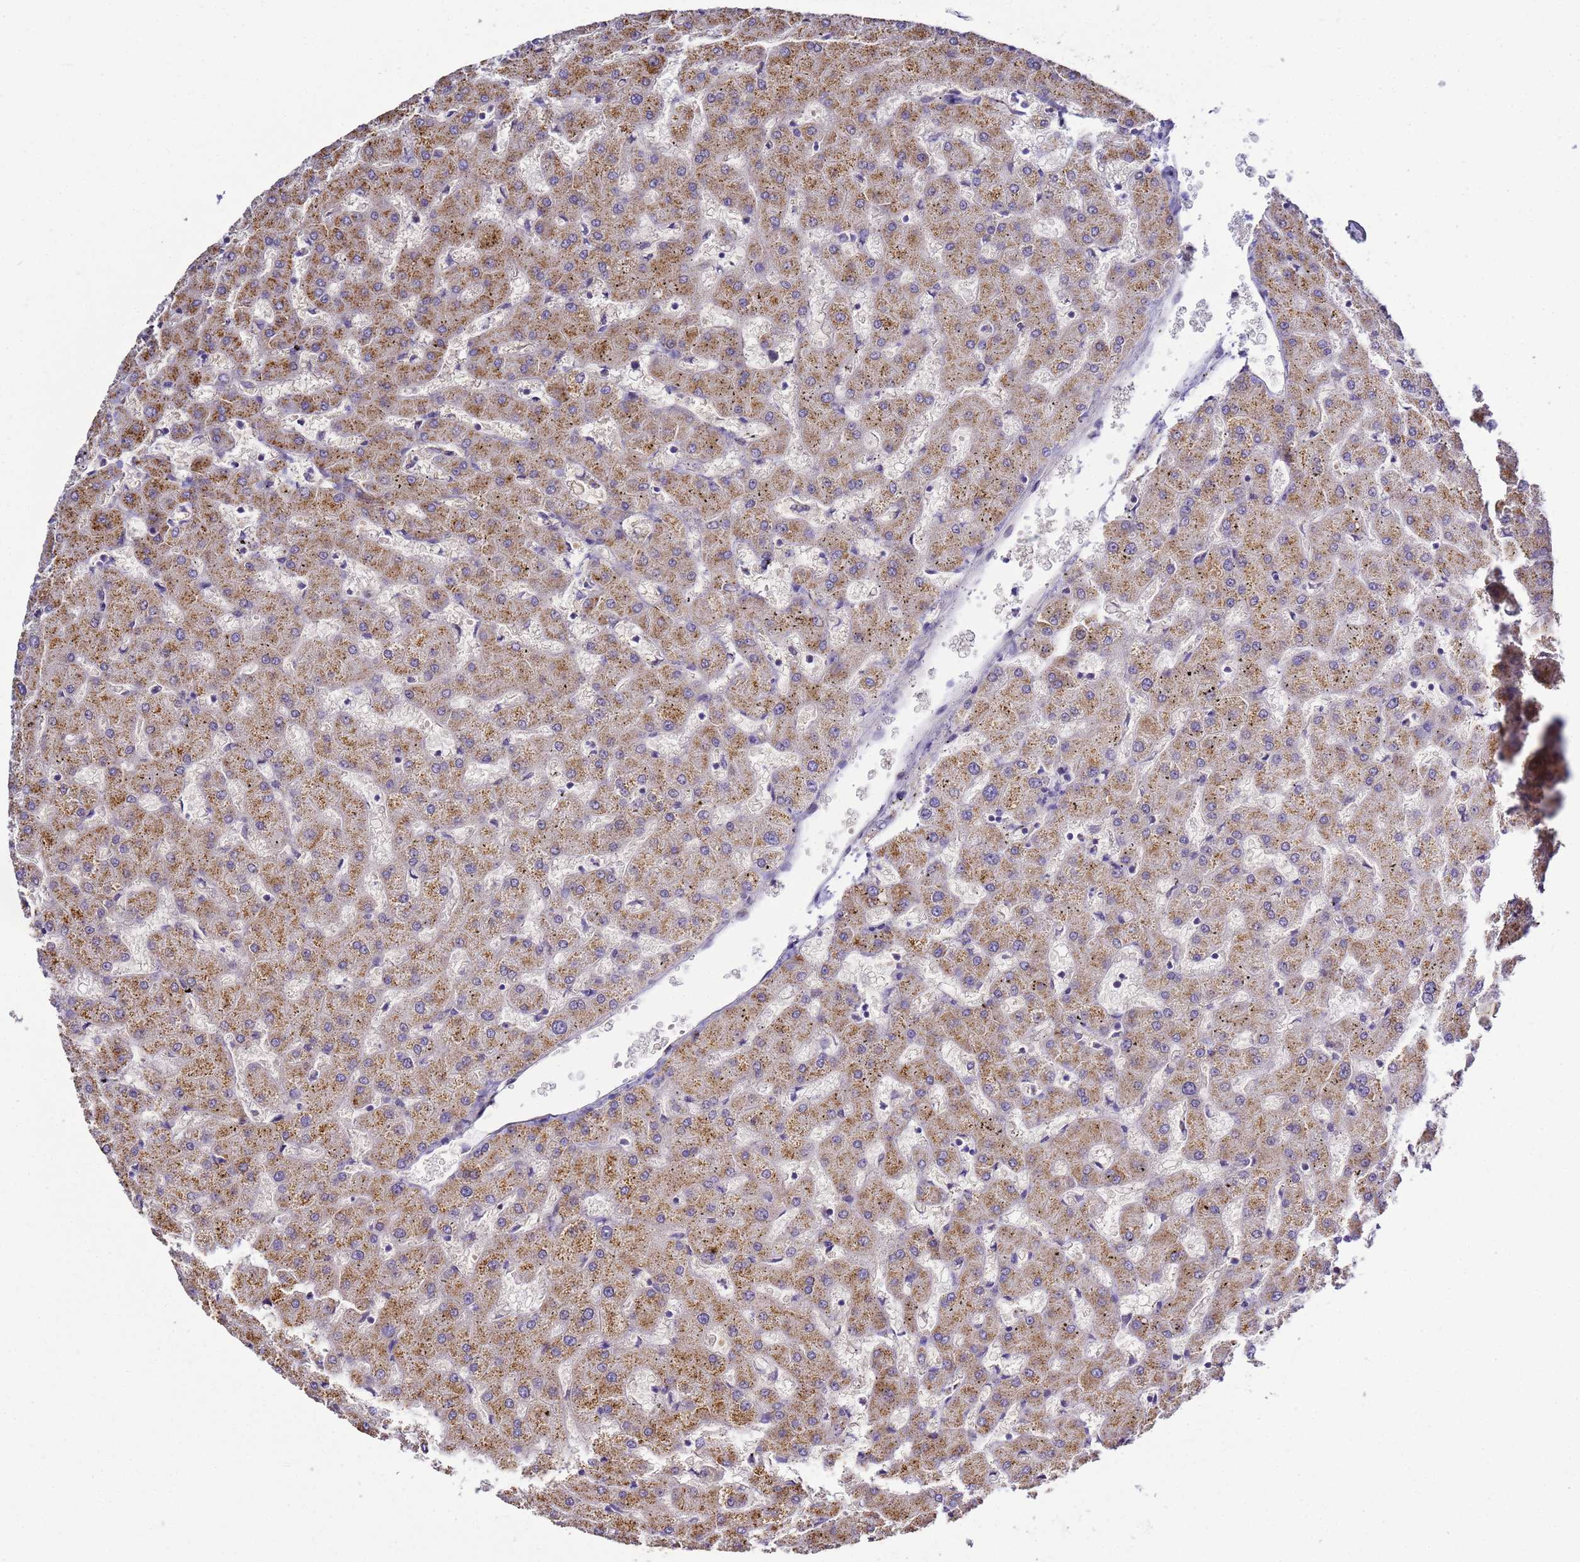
{"staining": {"intensity": "negative", "quantity": "none", "location": "none"}, "tissue": "liver", "cell_type": "Cholangiocytes", "image_type": "normal", "snomed": [{"axis": "morphology", "description": "Normal tissue, NOS"}, {"axis": "topography", "description": "Liver"}], "caption": "Immunohistochemistry image of normal liver stained for a protein (brown), which exhibits no staining in cholangiocytes. (Brightfield microscopy of DAB (3,3'-diaminobenzidine) immunohistochemistry at high magnification).", "gene": "TBCD", "patient": {"sex": "female", "age": 63}}